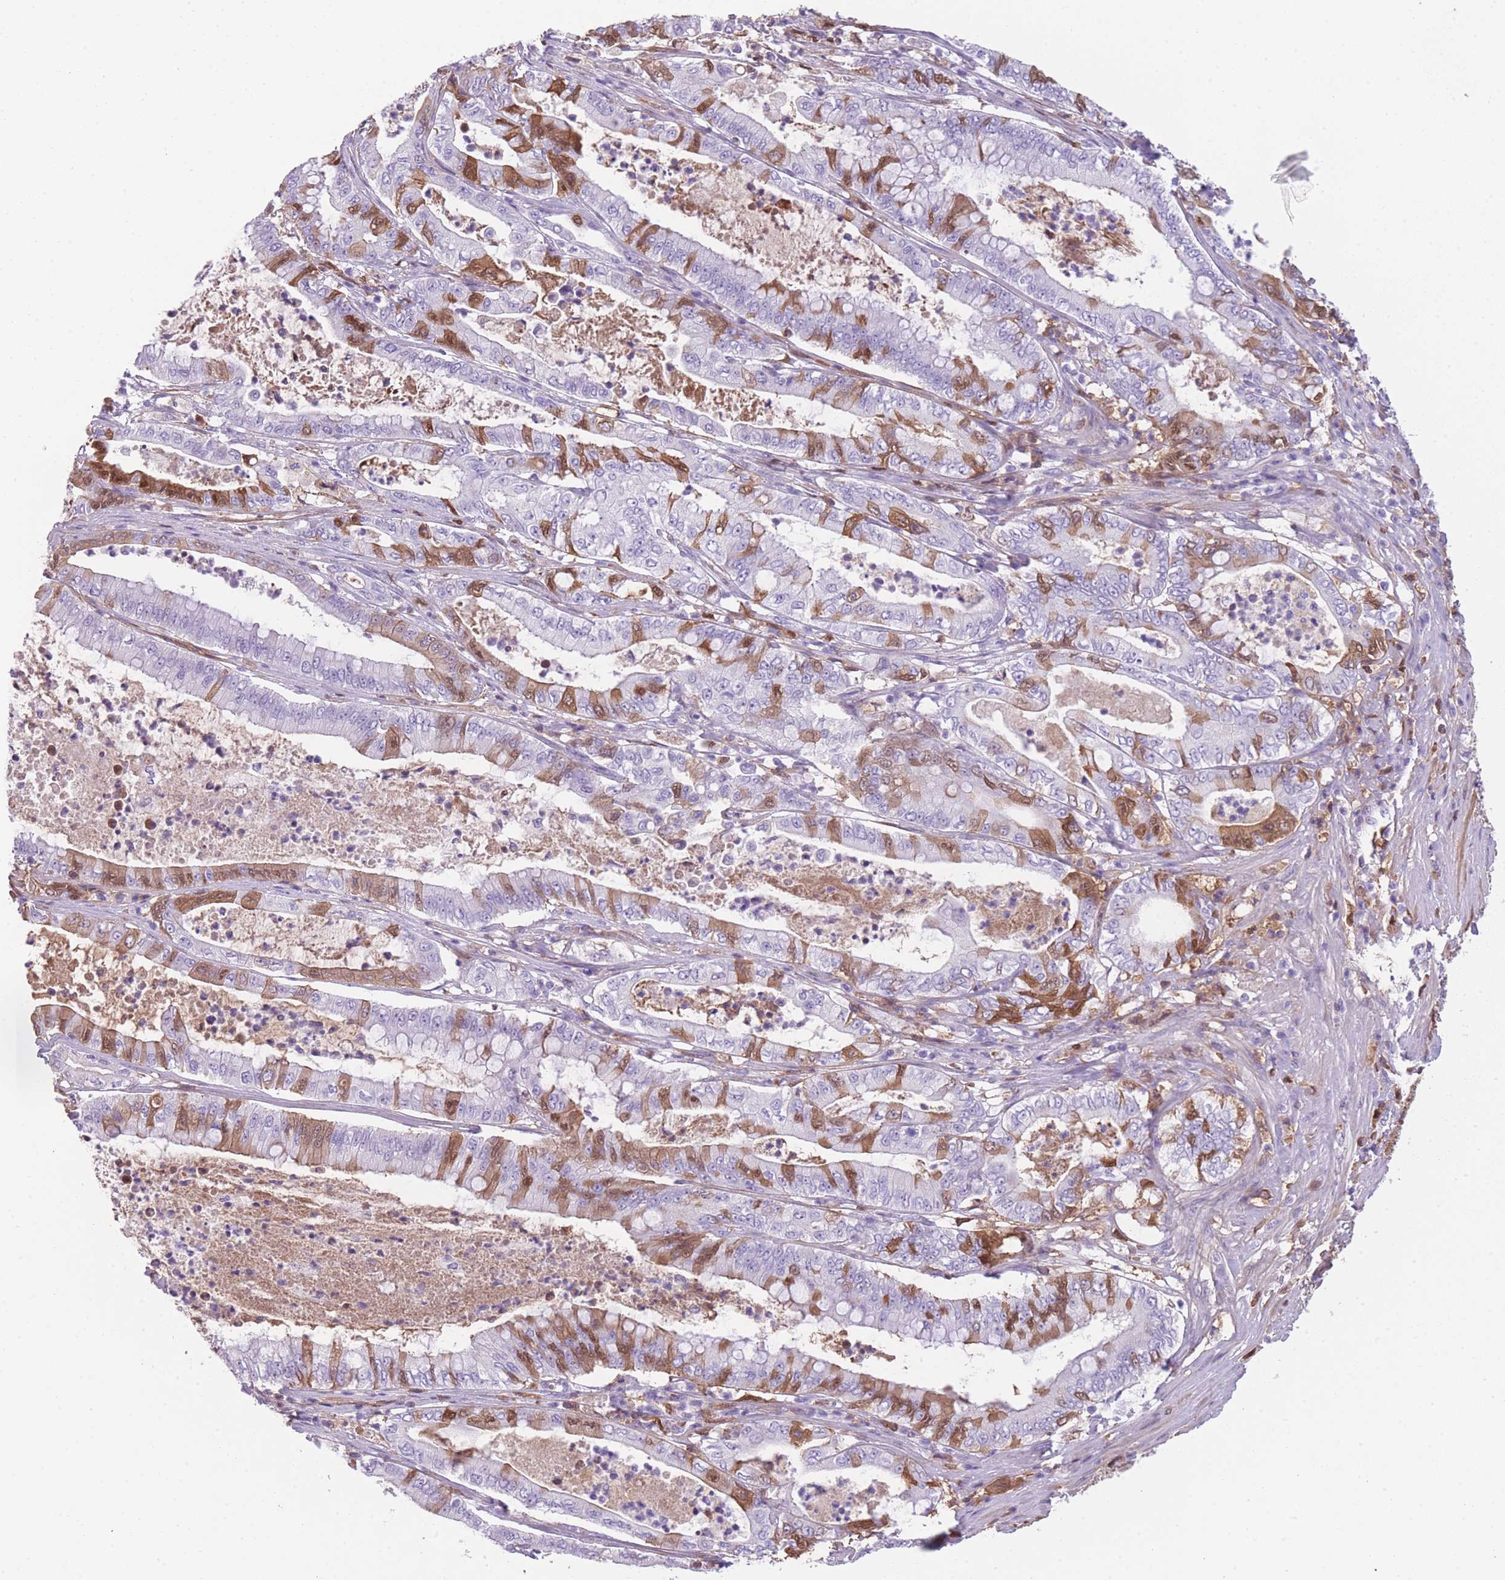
{"staining": {"intensity": "moderate", "quantity": "<25%", "location": "cytoplasmic/membranous"}, "tissue": "pancreatic cancer", "cell_type": "Tumor cells", "image_type": "cancer", "snomed": [{"axis": "morphology", "description": "Adenocarcinoma, NOS"}, {"axis": "topography", "description": "Pancreas"}], "caption": "An immunohistochemistry (IHC) micrograph of tumor tissue is shown. Protein staining in brown shows moderate cytoplasmic/membranous positivity in pancreatic adenocarcinoma within tumor cells.", "gene": "GNAT1", "patient": {"sex": "male", "age": 71}}